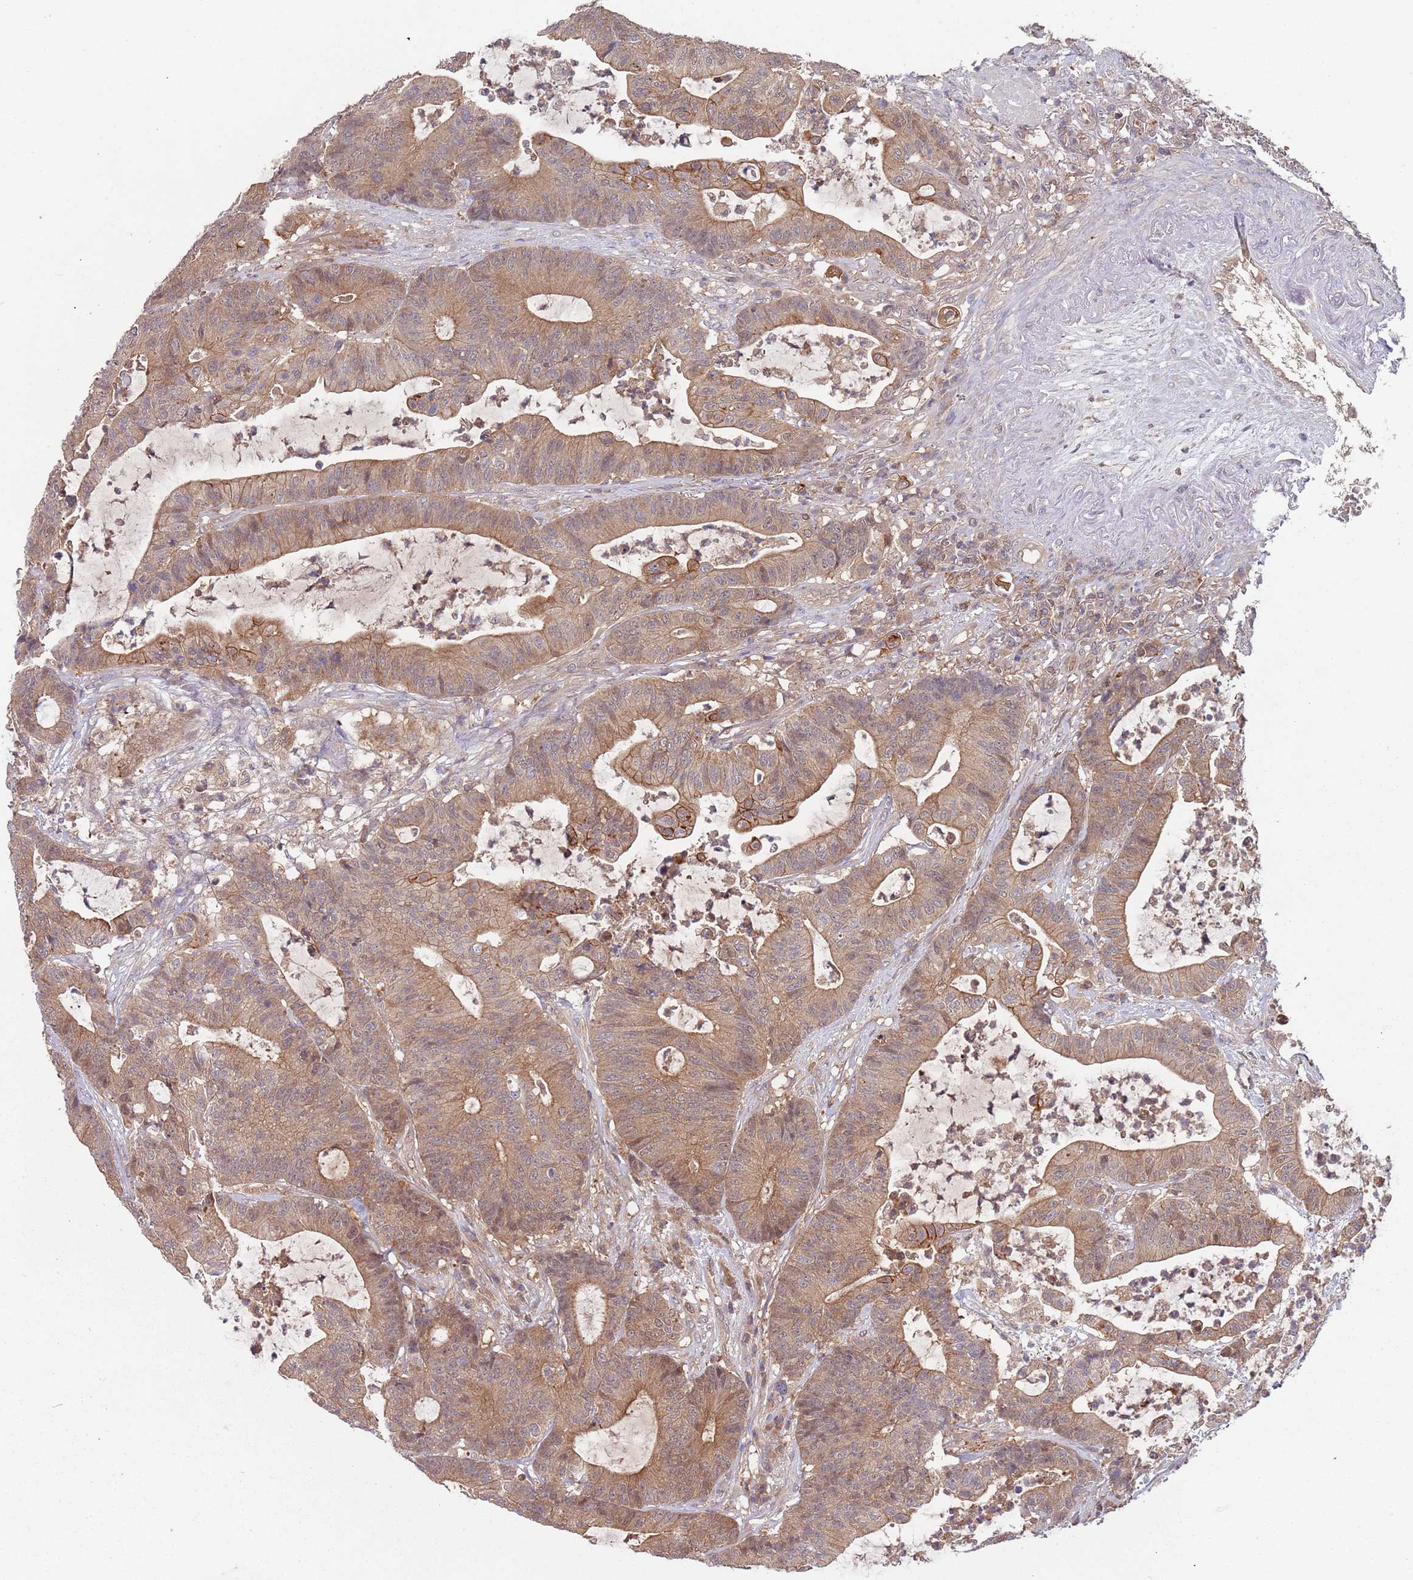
{"staining": {"intensity": "moderate", "quantity": ">75%", "location": "cytoplasmic/membranous"}, "tissue": "colorectal cancer", "cell_type": "Tumor cells", "image_type": "cancer", "snomed": [{"axis": "morphology", "description": "Adenocarcinoma, NOS"}, {"axis": "topography", "description": "Colon"}], "caption": "Immunohistochemical staining of adenocarcinoma (colorectal) displays moderate cytoplasmic/membranous protein staining in approximately >75% of tumor cells.", "gene": "GSDMD", "patient": {"sex": "female", "age": 84}}